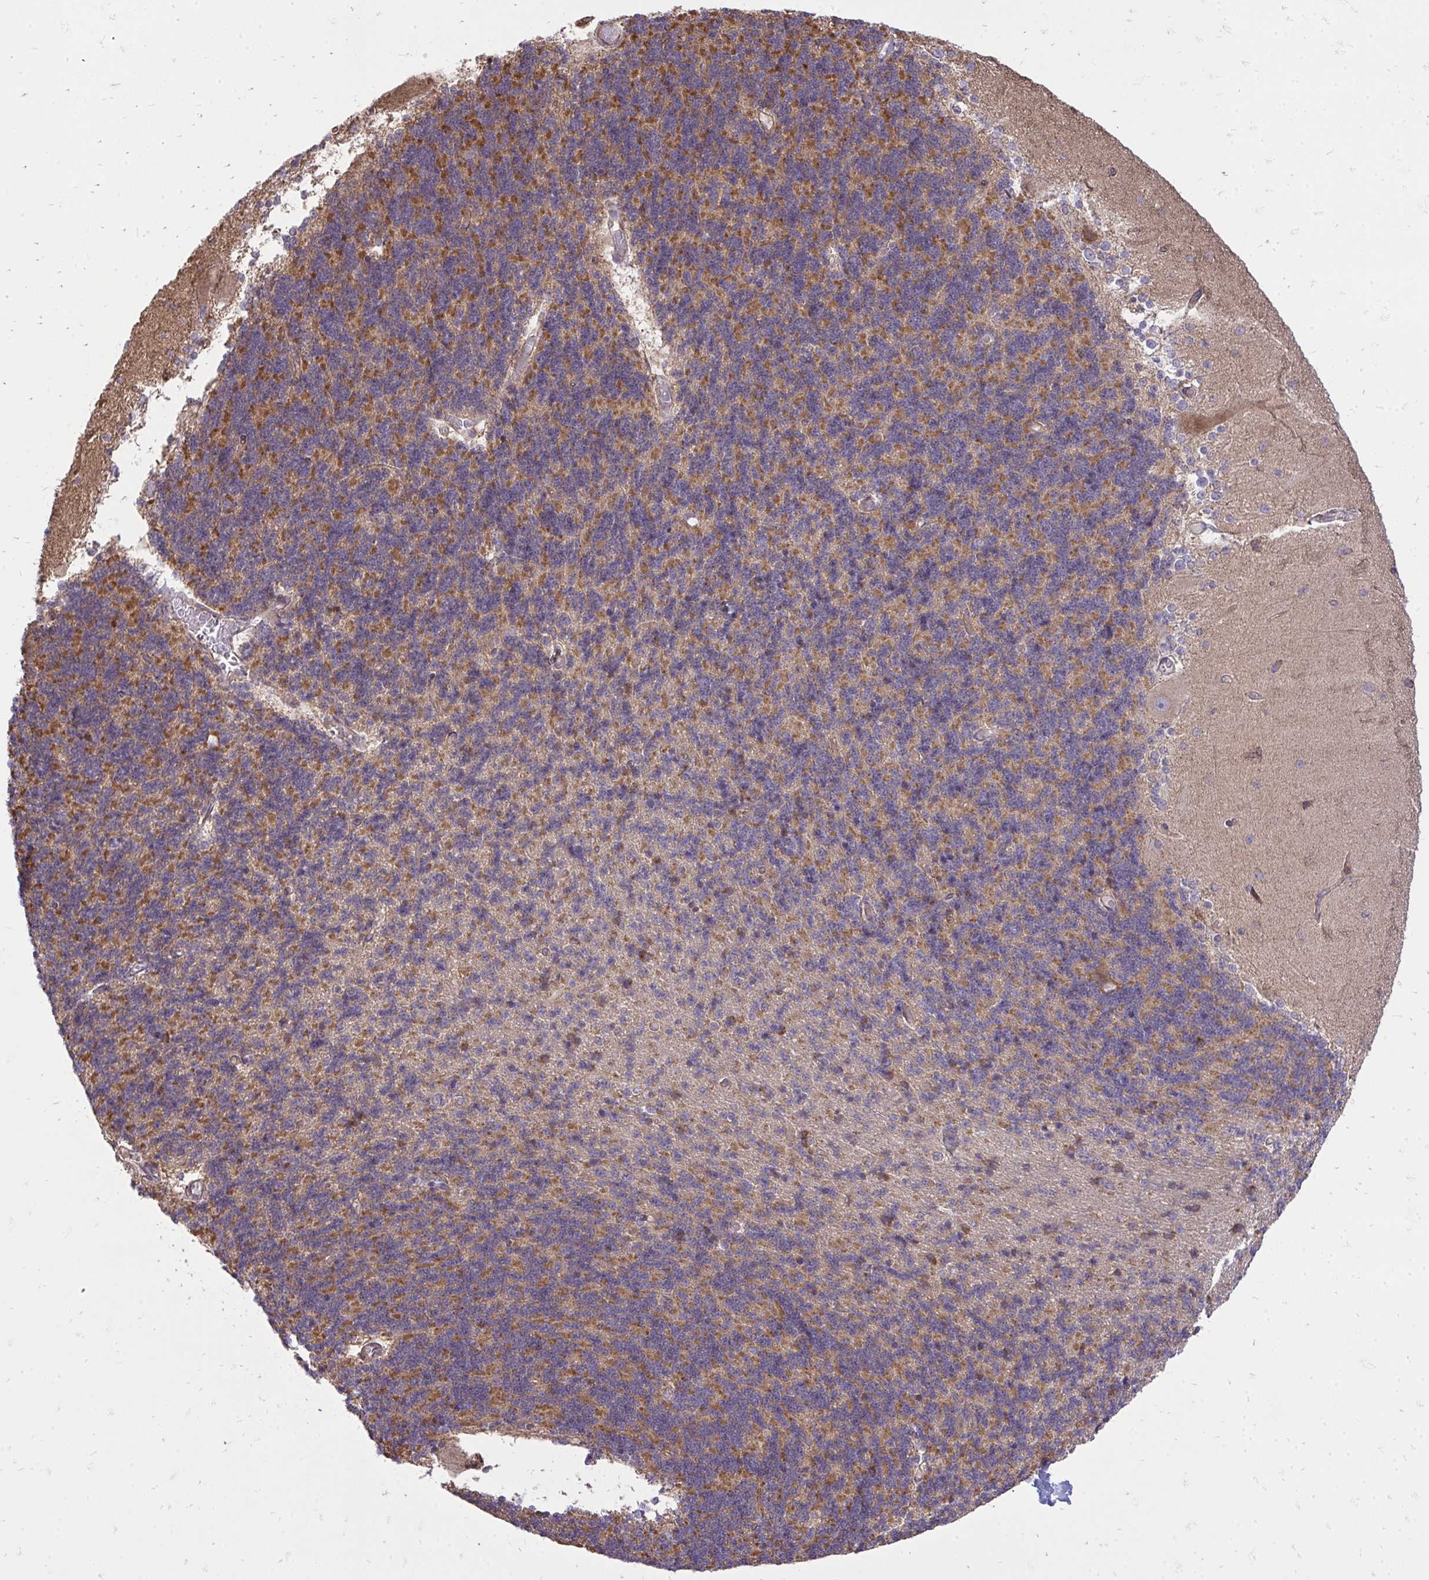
{"staining": {"intensity": "moderate", "quantity": "25%-75%", "location": "cytoplasmic/membranous"}, "tissue": "cerebellum", "cell_type": "Cells in granular layer", "image_type": "normal", "snomed": [{"axis": "morphology", "description": "Normal tissue, NOS"}, {"axis": "topography", "description": "Cerebellum"}], "caption": "A medium amount of moderate cytoplasmic/membranous staining is seen in about 25%-75% of cells in granular layer in normal cerebellum.", "gene": "SLC7A5", "patient": {"sex": "female", "age": 54}}